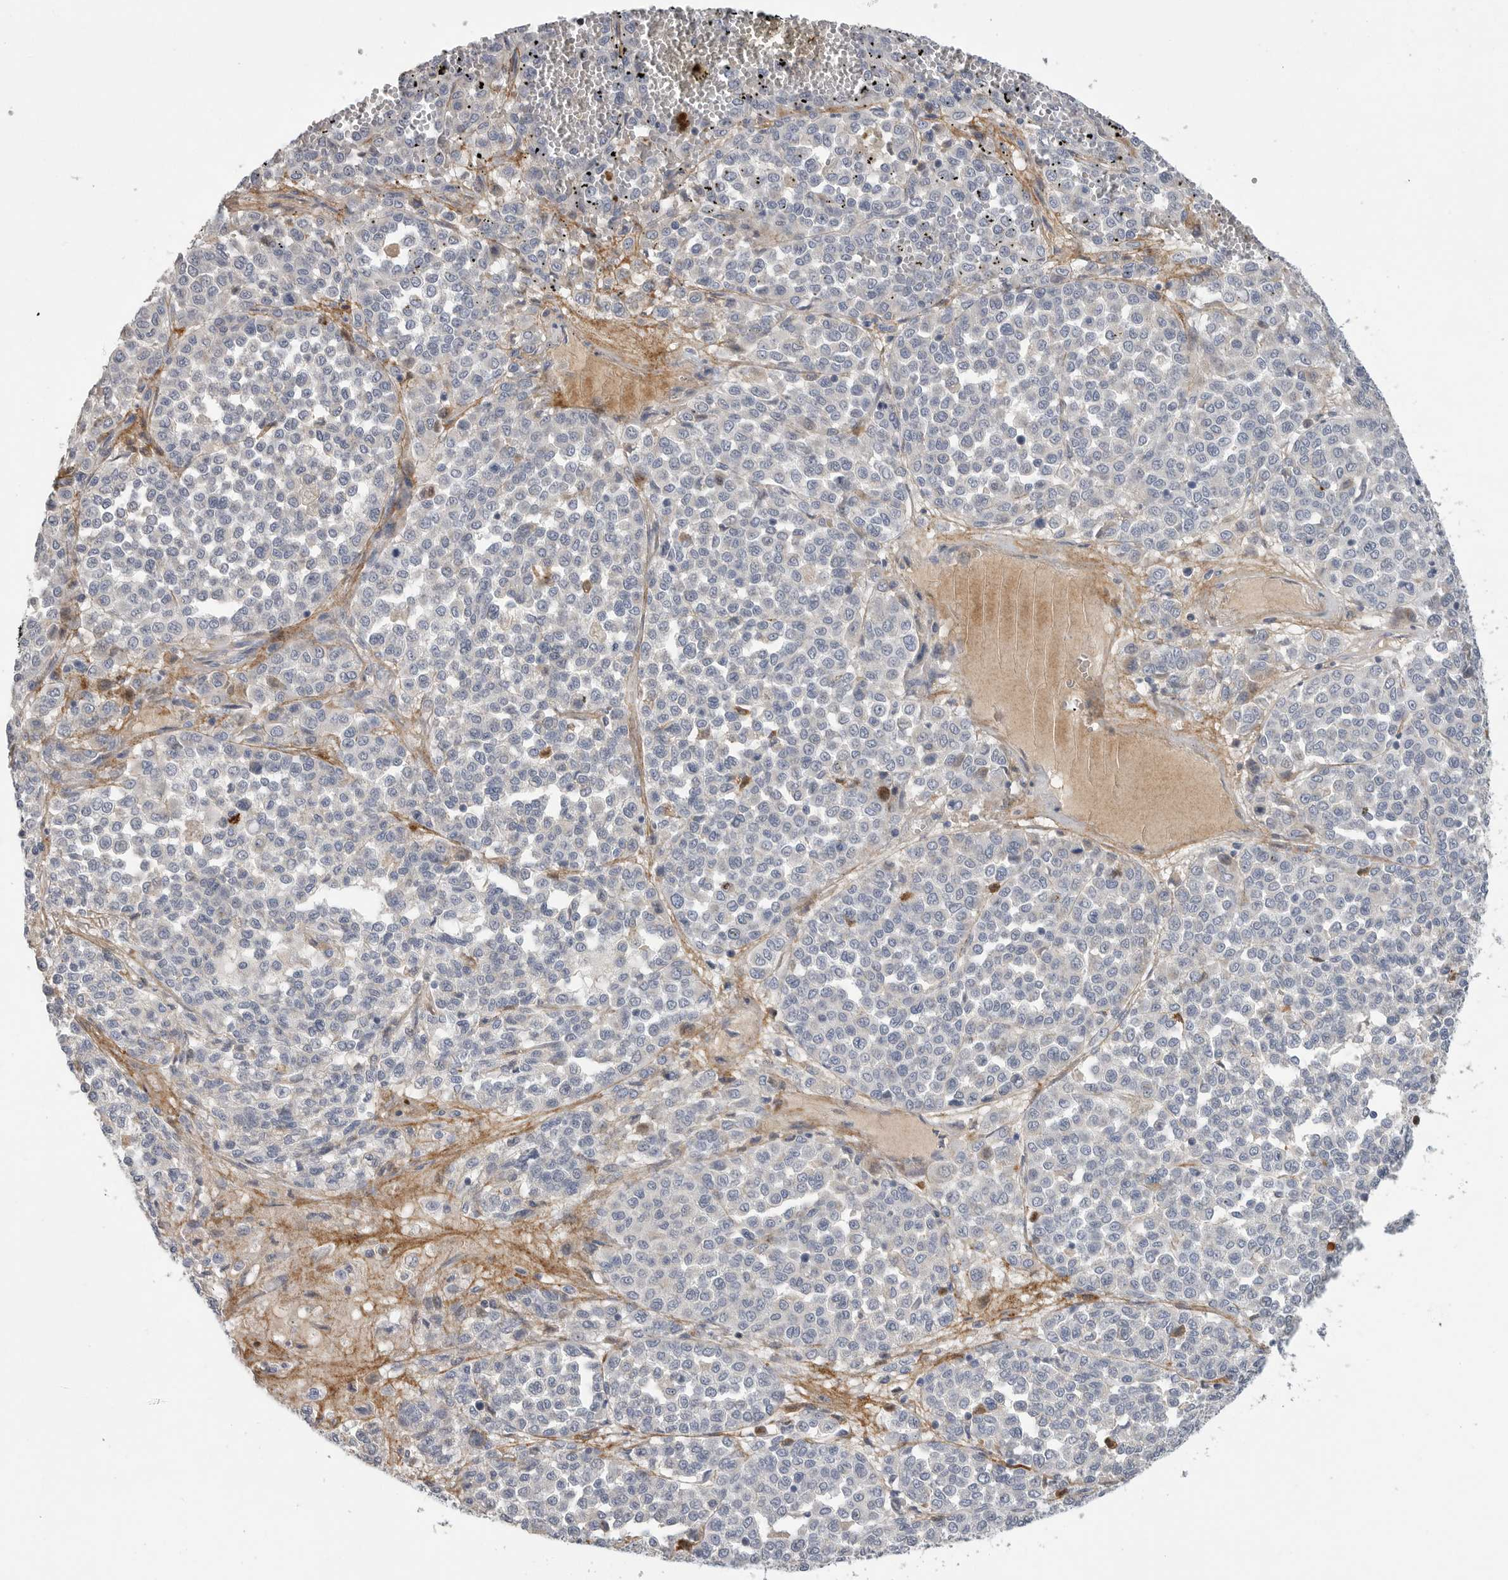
{"staining": {"intensity": "negative", "quantity": "none", "location": "none"}, "tissue": "melanoma", "cell_type": "Tumor cells", "image_type": "cancer", "snomed": [{"axis": "morphology", "description": "Malignant melanoma, Metastatic site"}, {"axis": "topography", "description": "Pancreas"}], "caption": "Immunohistochemical staining of melanoma reveals no significant expression in tumor cells.", "gene": "SDC3", "patient": {"sex": "female", "age": 30}}